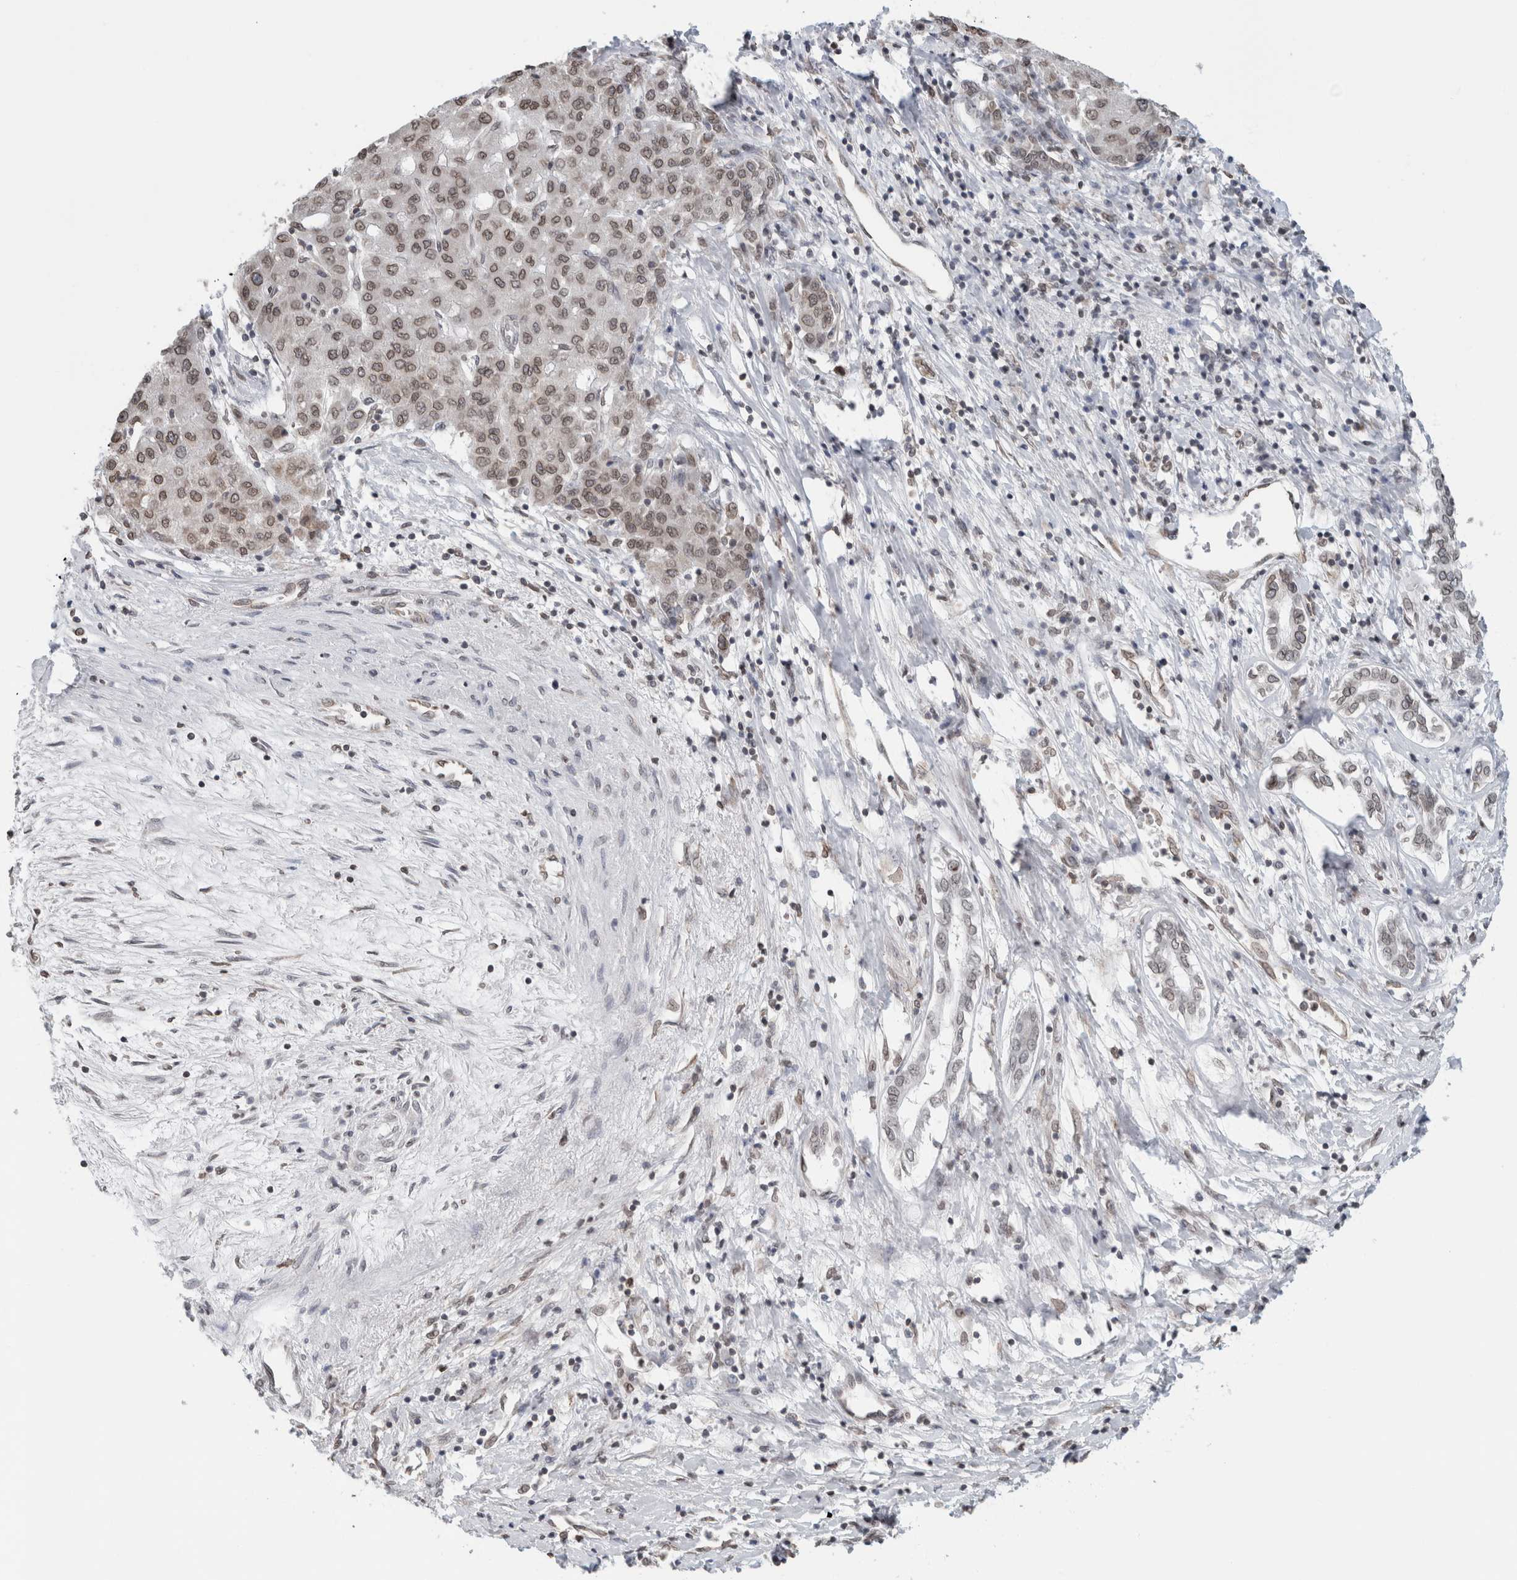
{"staining": {"intensity": "moderate", "quantity": ">75%", "location": "cytoplasmic/membranous,nuclear"}, "tissue": "liver cancer", "cell_type": "Tumor cells", "image_type": "cancer", "snomed": [{"axis": "morphology", "description": "Carcinoma, Hepatocellular, NOS"}, {"axis": "topography", "description": "Liver"}], "caption": "Human liver cancer stained with a brown dye demonstrates moderate cytoplasmic/membranous and nuclear positive staining in about >75% of tumor cells.", "gene": "RBMX2", "patient": {"sex": "male", "age": 65}}